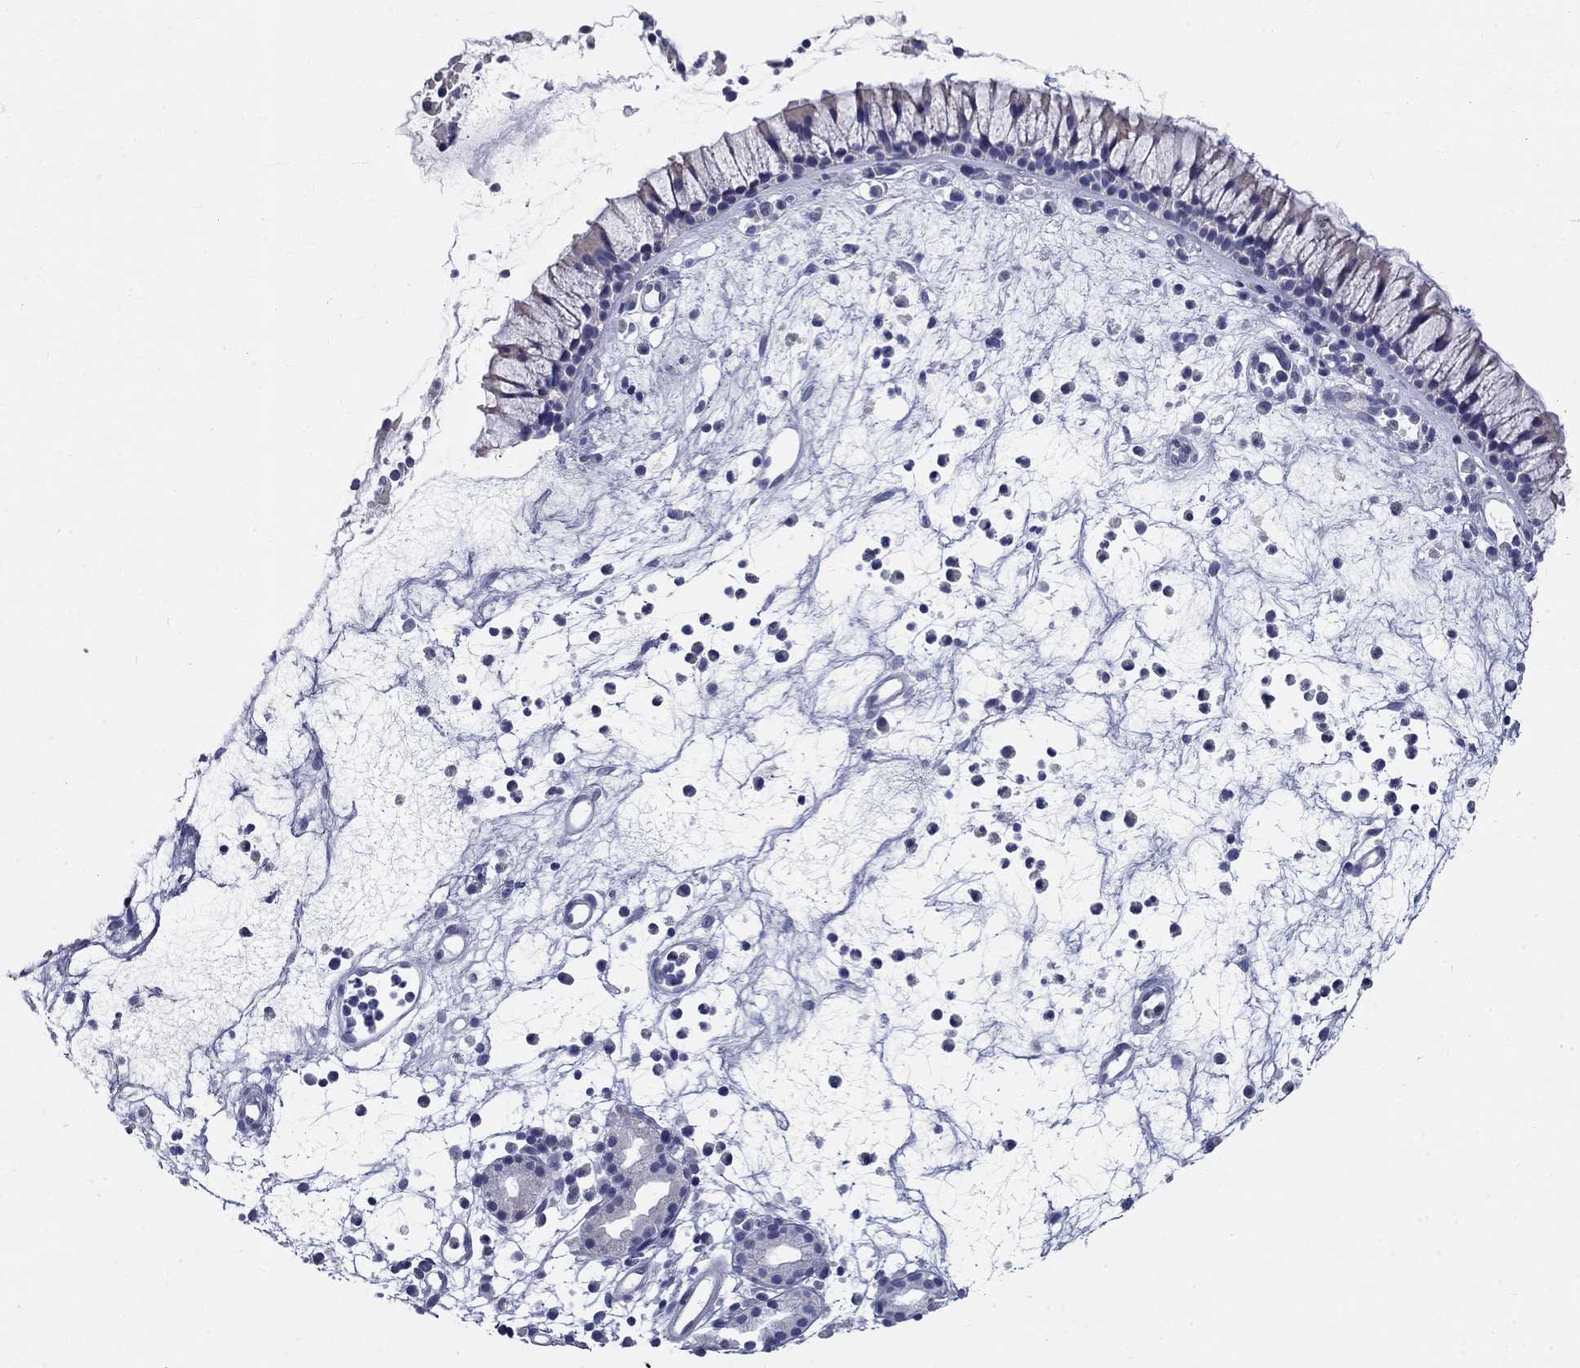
{"staining": {"intensity": "negative", "quantity": "none", "location": "none"}, "tissue": "nasopharynx", "cell_type": "Respiratory epithelial cells", "image_type": "normal", "snomed": [{"axis": "morphology", "description": "Normal tissue, NOS"}, {"axis": "topography", "description": "Nasopharynx"}], "caption": "A high-resolution histopathology image shows immunohistochemistry staining of normal nasopharynx, which reveals no significant expression in respiratory epithelial cells.", "gene": "GALNTL5", "patient": {"sex": "male", "age": 77}}